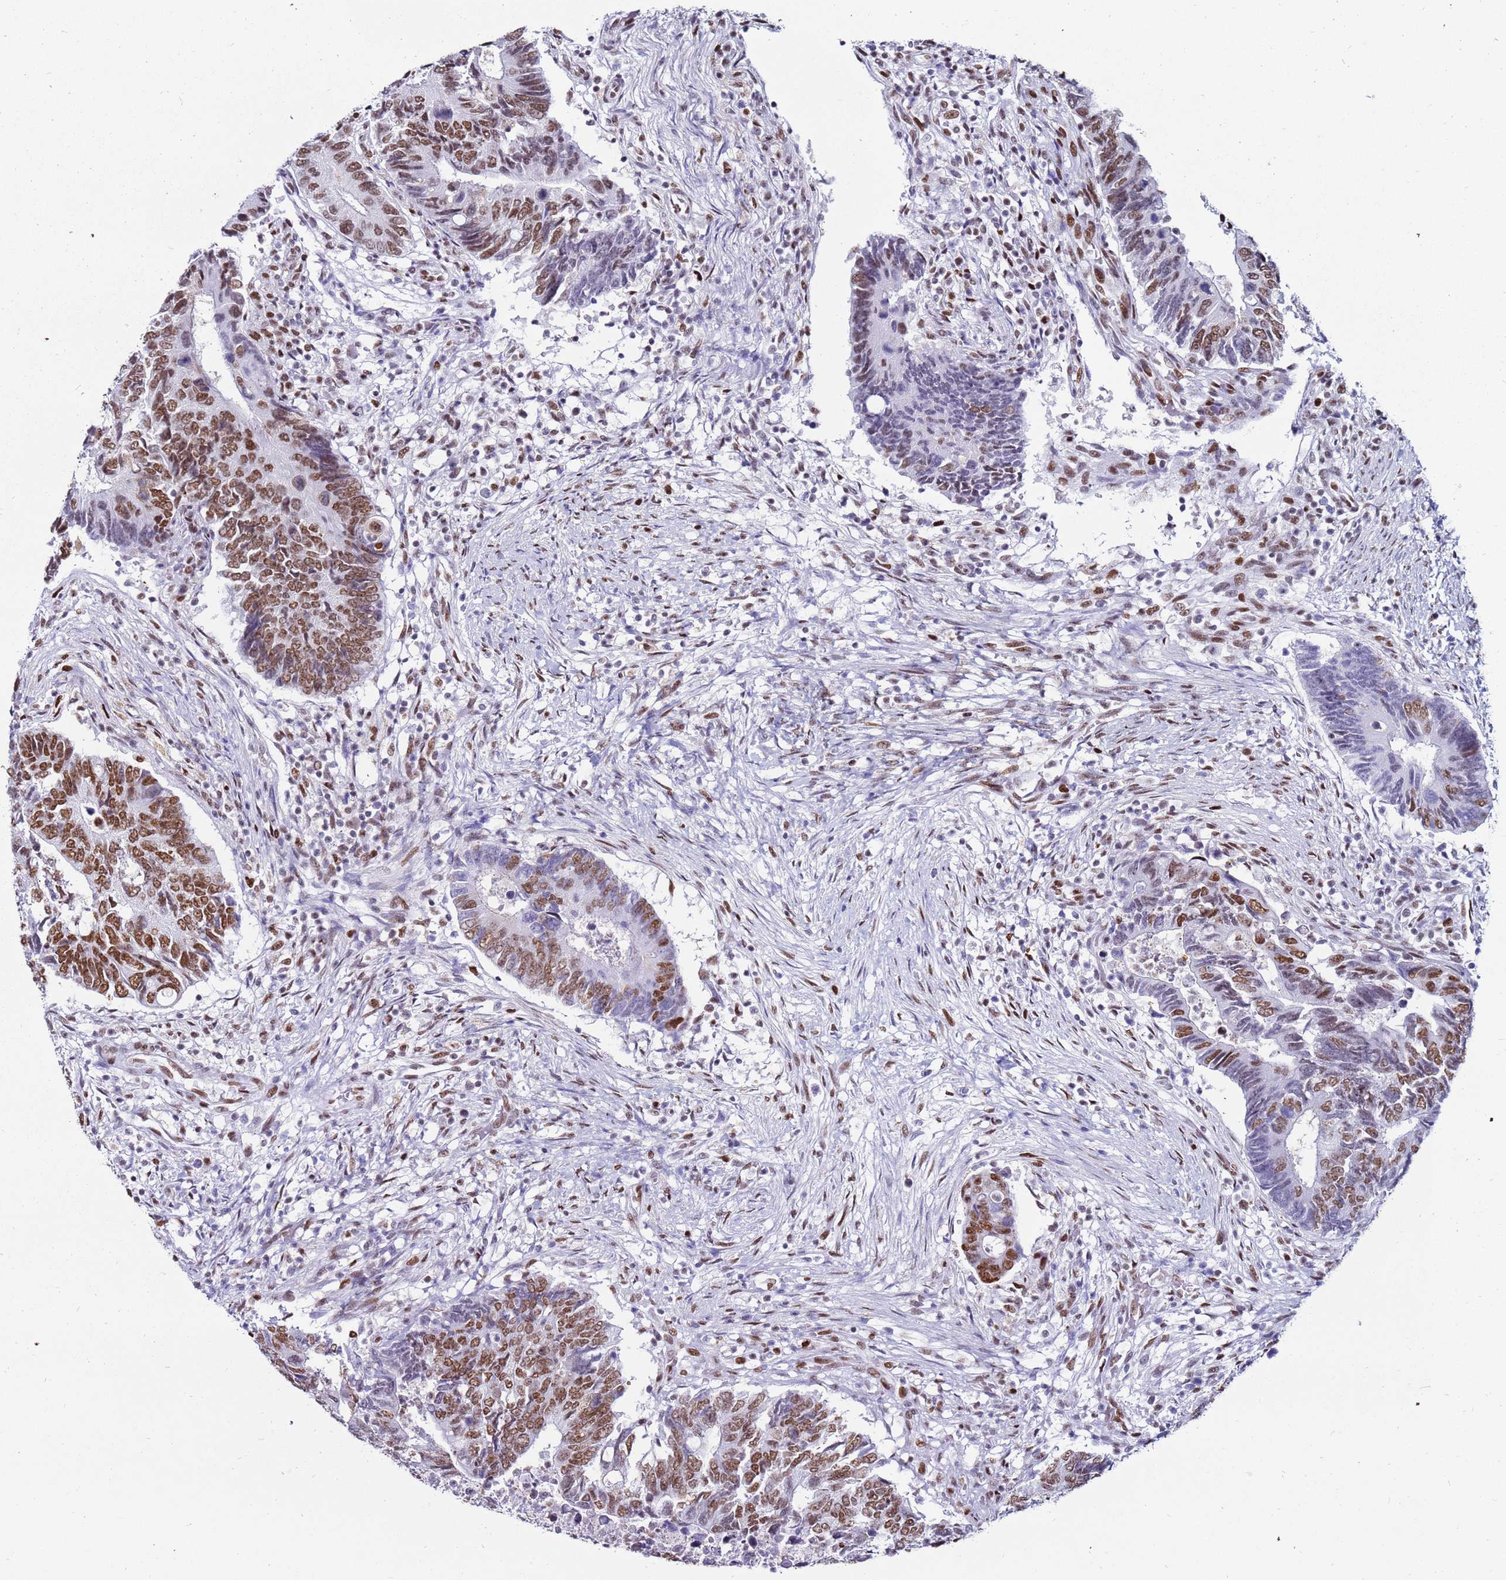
{"staining": {"intensity": "moderate", "quantity": "25%-75%", "location": "nuclear"}, "tissue": "colorectal cancer", "cell_type": "Tumor cells", "image_type": "cancer", "snomed": [{"axis": "morphology", "description": "Adenocarcinoma, NOS"}, {"axis": "topography", "description": "Colon"}], "caption": "IHC micrograph of colorectal cancer stained for a protein (brown), which demonstrates medium levels of moderate nuclear staining in about 25%-75% of tumor cells.", "gene": "KPNA4", "patient": {"sex": "male", "age": 87}}